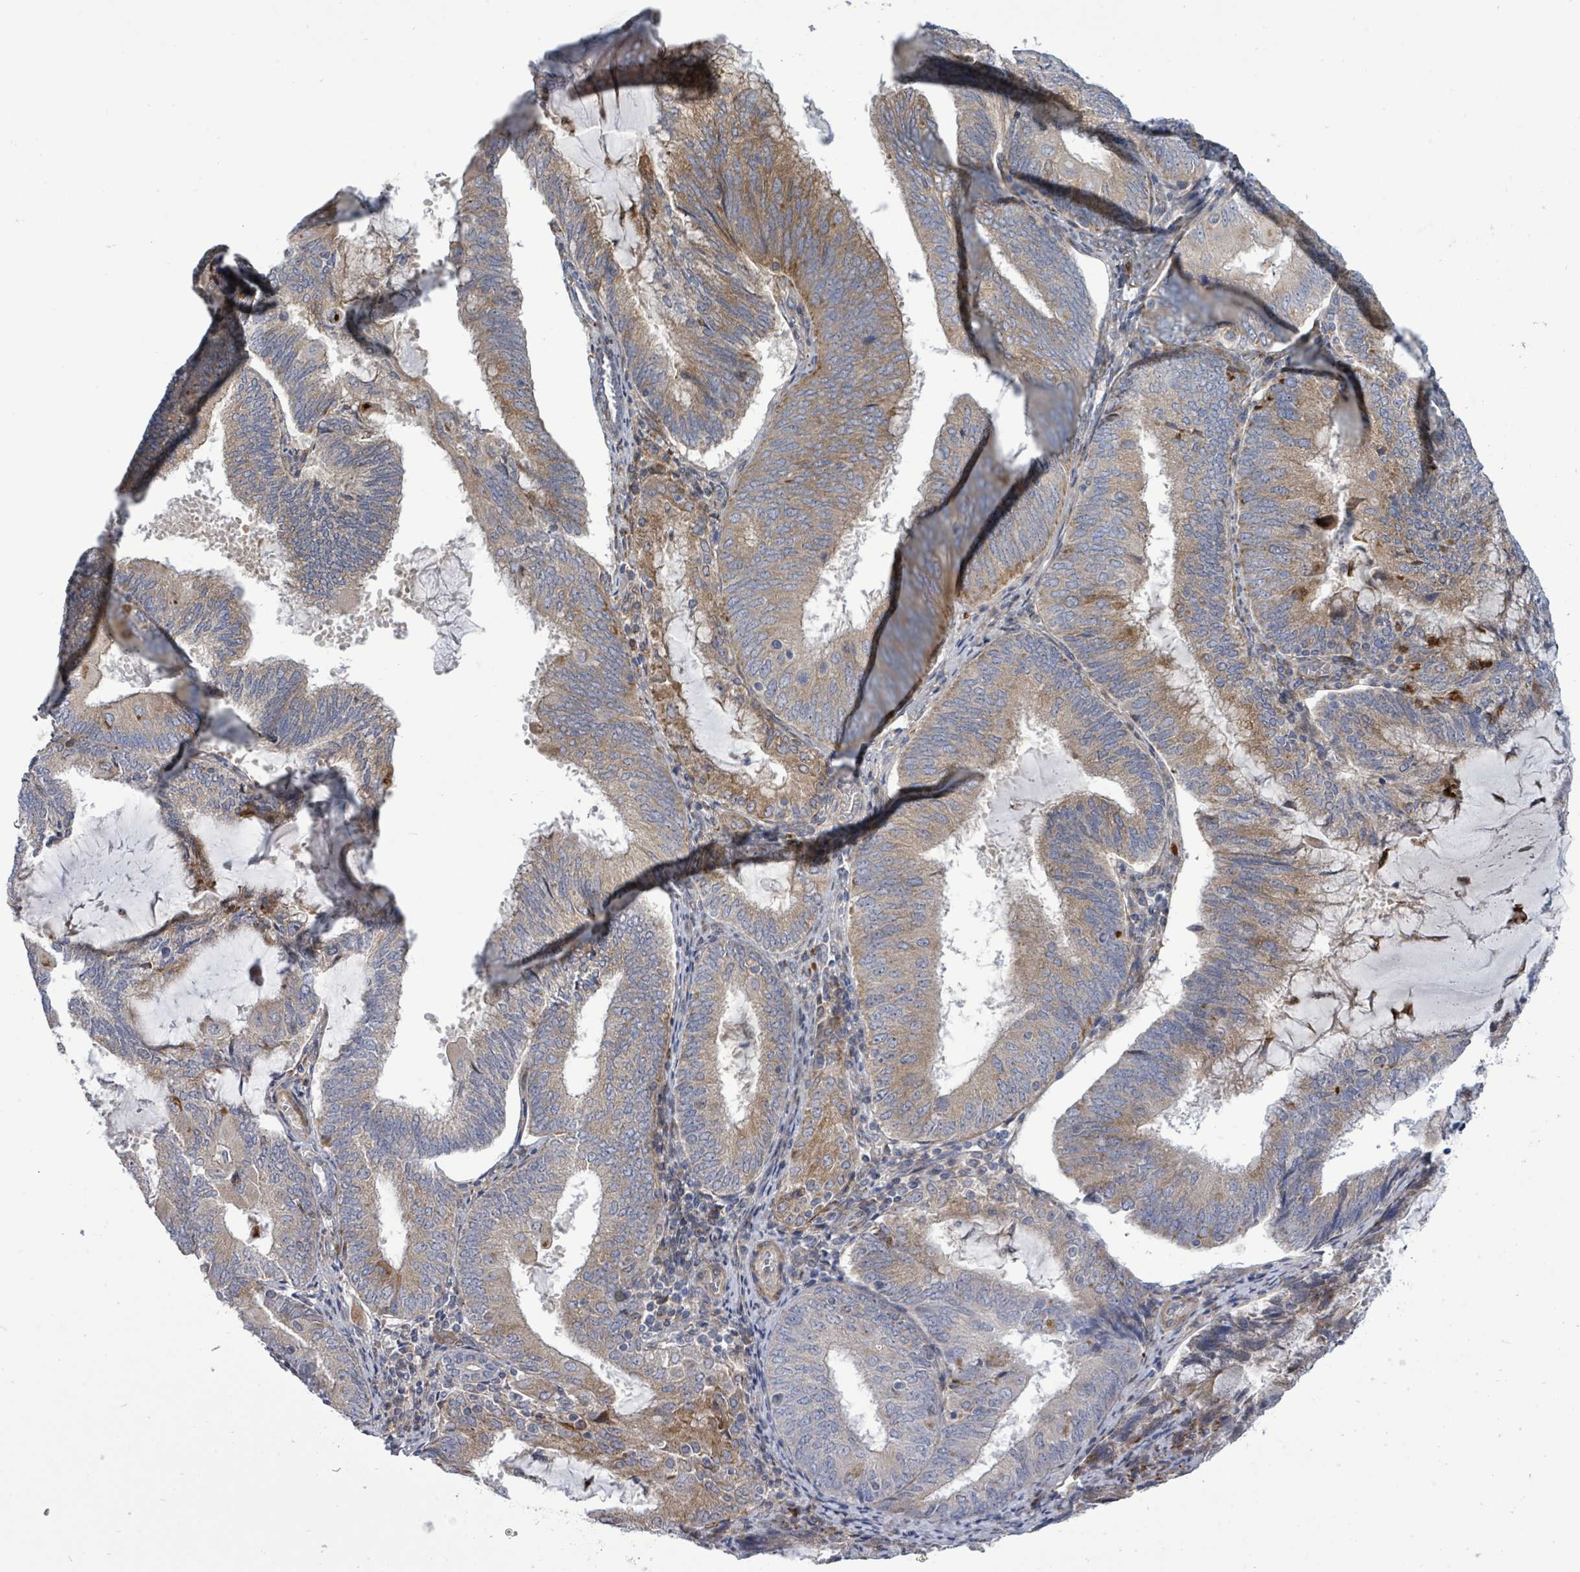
{"staining": {"intensity": "moderate", "quantity": "25%-75%", "location": "cytoplasmic/membranous"}, "tissue": "endometrial cancer", "cell_type": "Tumor cells", "image_type": "cancer", "snomed": [{"axis": "morphology", "description": "Adenocarcinoma, NOS"}, {"axis": "topography", "description": "Endometrium"}], "caption": "Protein expression analysis of human endometrial cancer (adenocarcinoma) reveals moderate cytoplasmic/membranous expression in approximately 25%-75% of tumor cells. (Stains: DAB (3,3'-diaminobenzidine) in brown, nuclei in blue, Microscopy: brightfield microscopy at high magnification).", "gene": "SAR1A", "patient": {"sex": "female", "age": 81}}